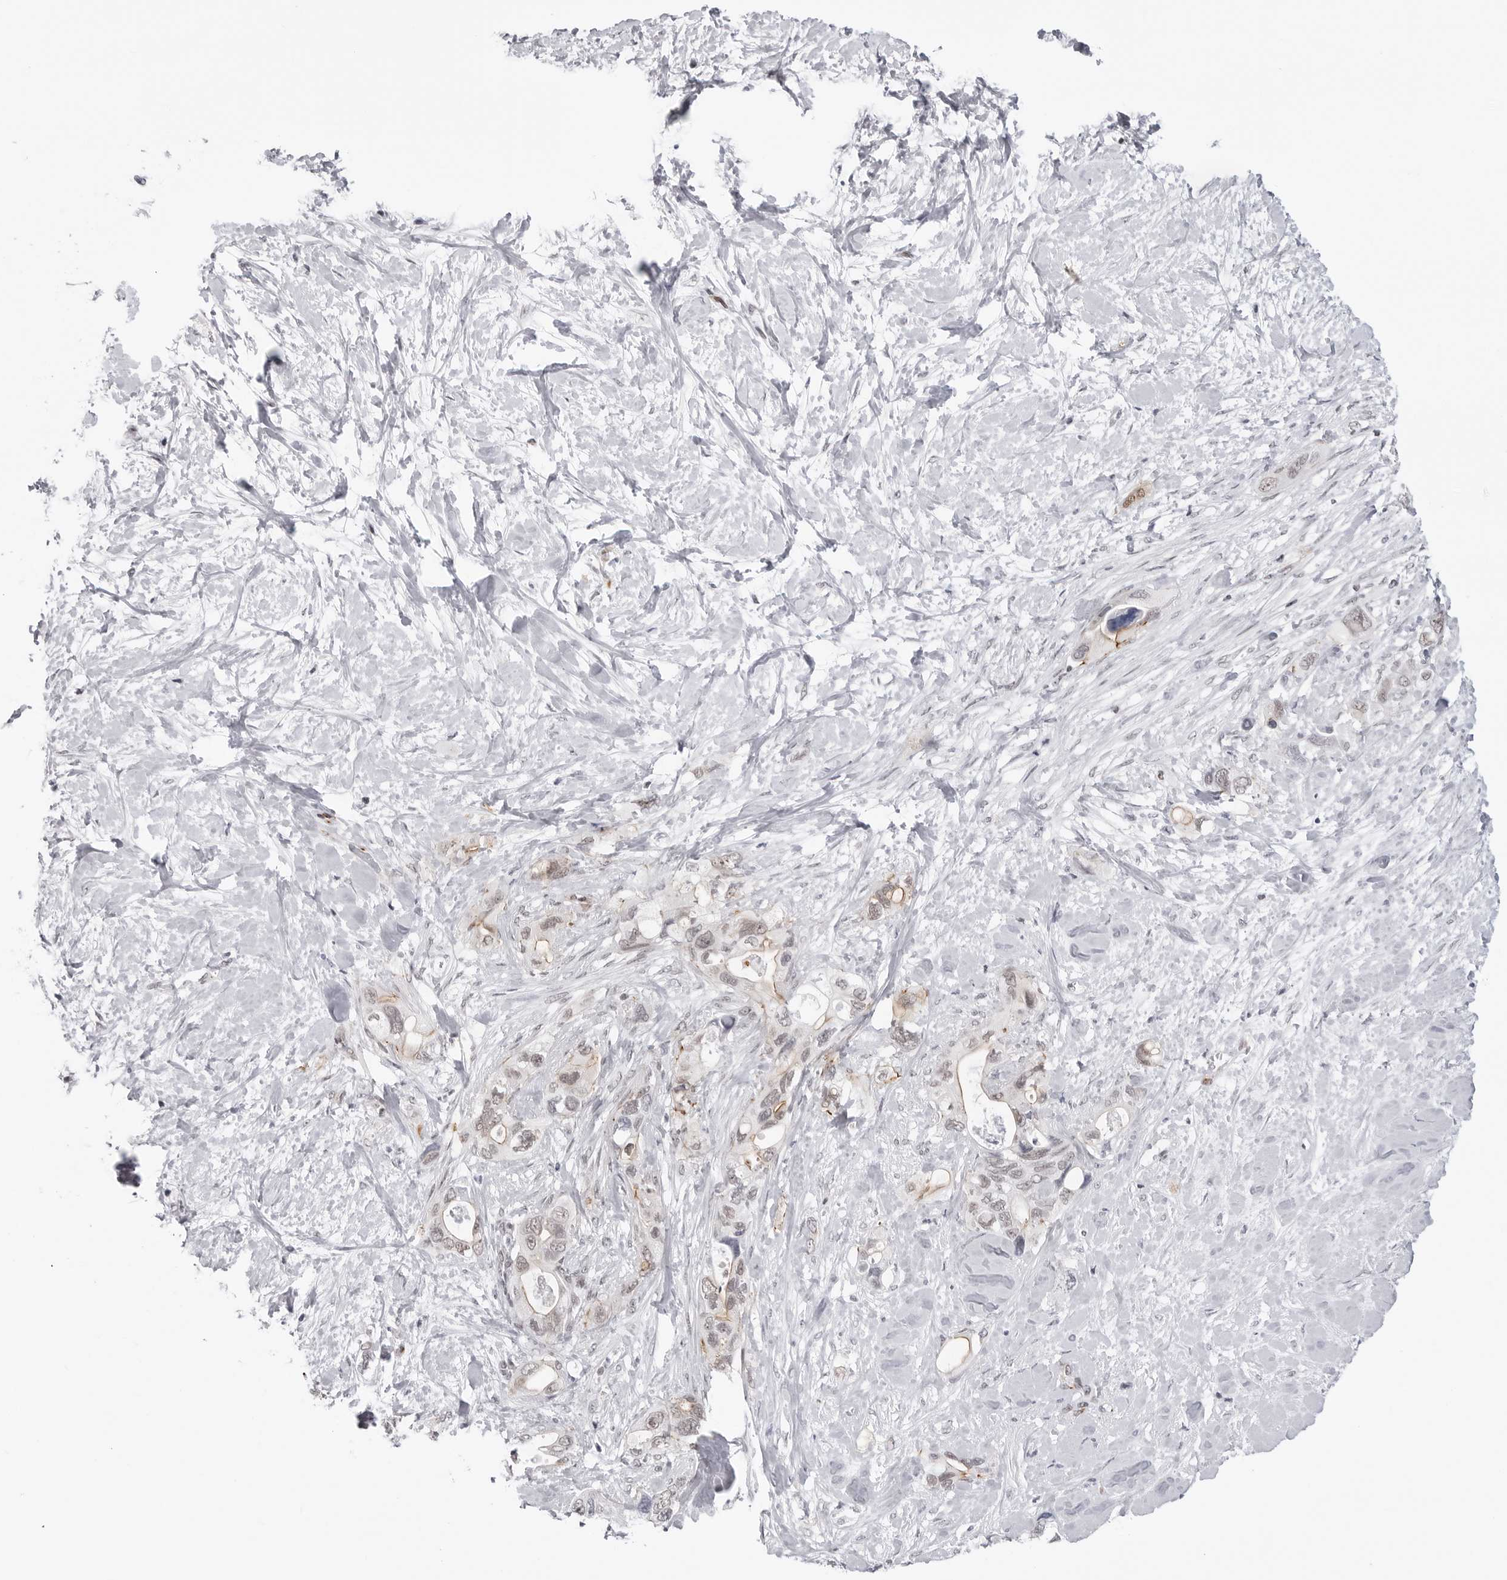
{"staining": {"intensity": "weak", "quantity": "25%-75%", "location": "nuclear"}, "tissue": "pancreatic cancer", "cell_type": "Tumor cells", "image_type": "cancer", "snomed": [{"axis": "morphology", "description": "Adenocarcinoma, NOS"}, {"axis": "topography", "description": "Pancreas"}], "caption": "Human pancreatic cancer (adenocarcinoma) stained with a brown dye demonstrates weak nuclear positive positivity in approximately 25%-75% of tumor cells.", "gene": "TRIM66", "patient": {"sex": "female", "age": 56}}